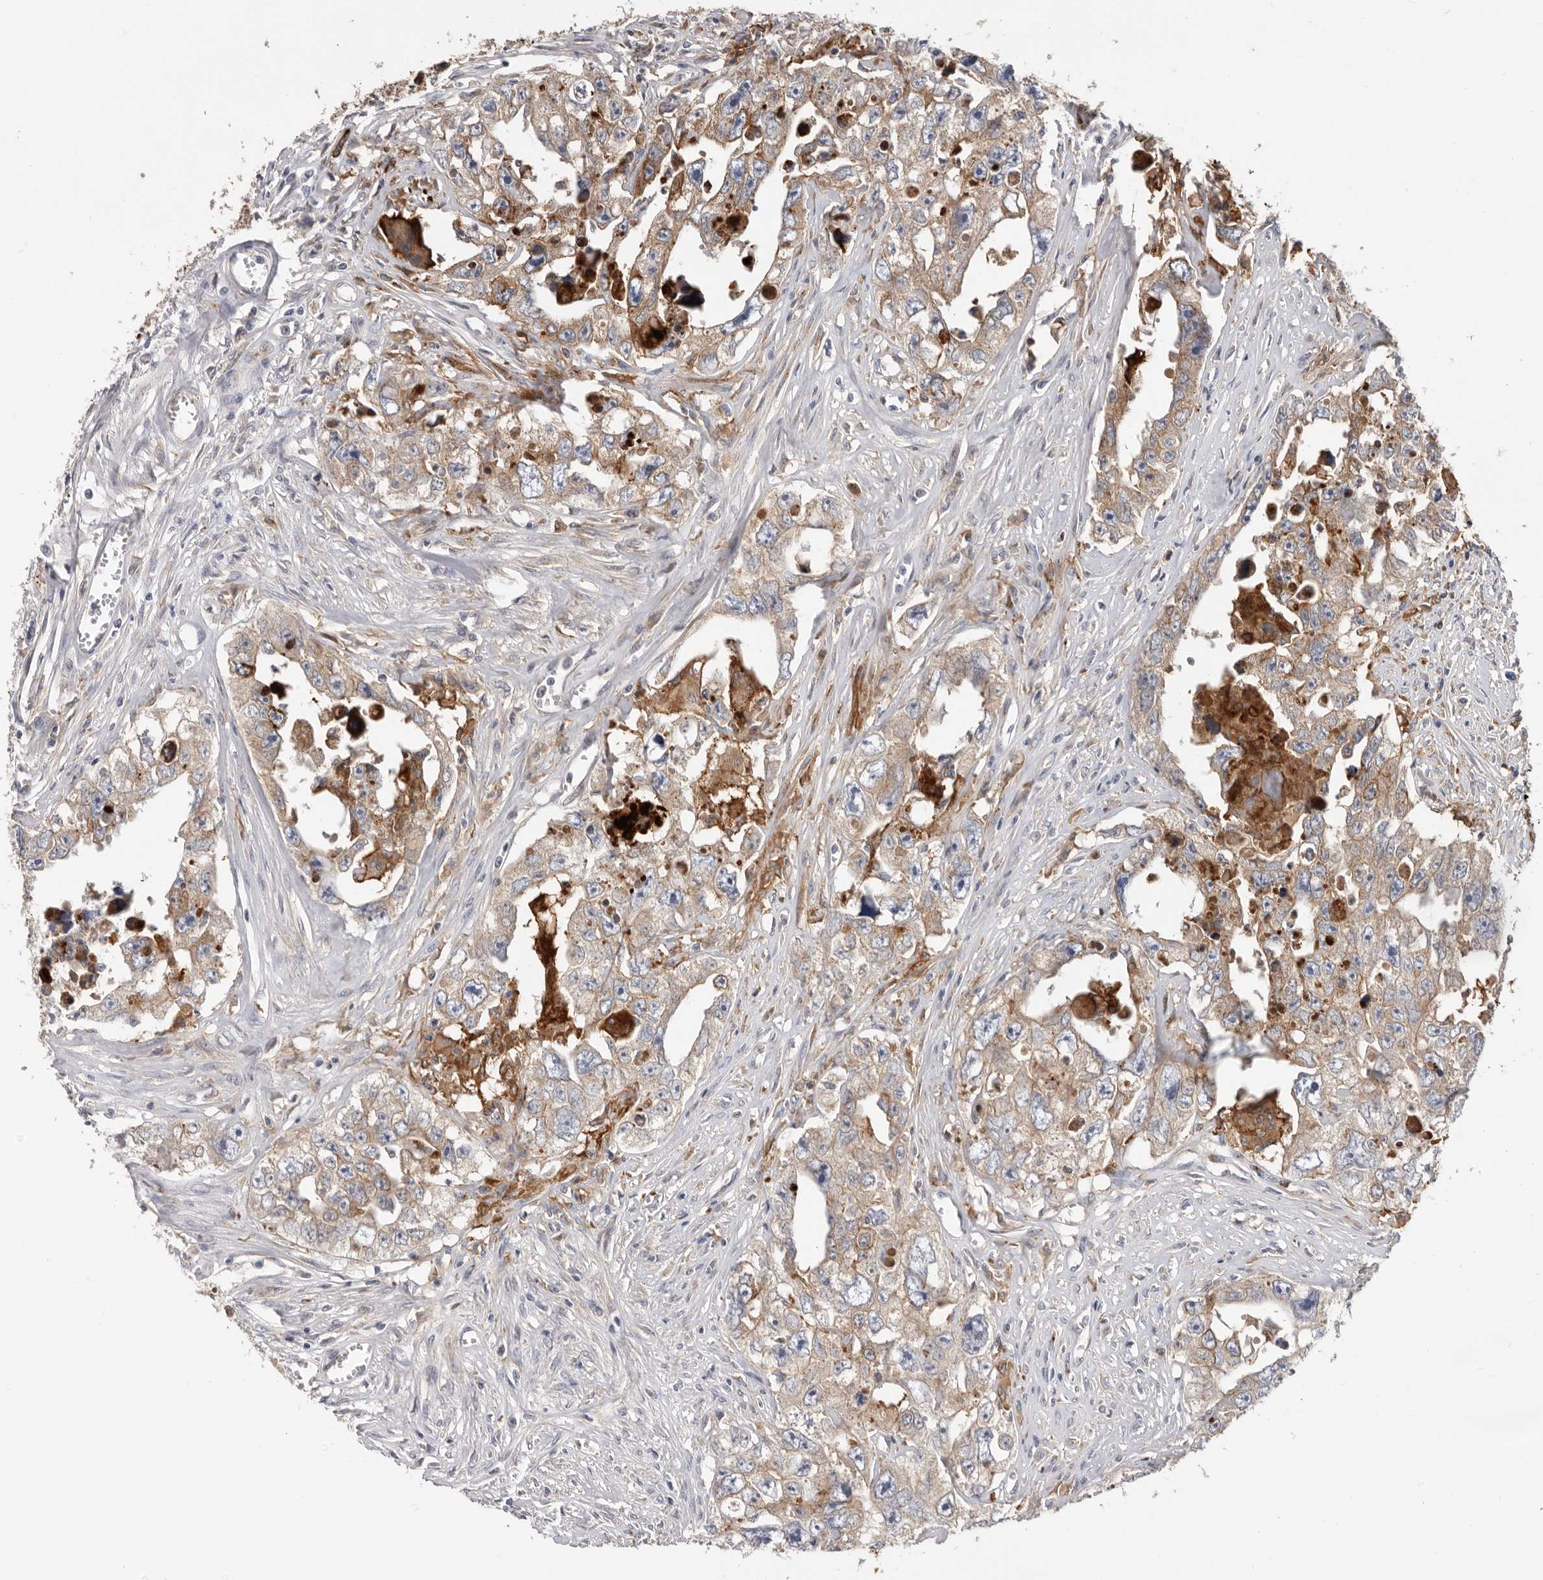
{"staining": {"intensity": "weak", "quantity": ">75%", "location": "cytoplasmic/membranous"}, "tissue": "testis cancer", "cell_type": "Tumor cells", "image_type": "cancer", "snomed": [{"axis": "morphology", "description": "Seminoma, NOS"}, {"axis": "morphology", "description": "Carcinoma, Embryonal, NOS"}, {"axis": "topography", "description": "Testis"}], "caption": "Protein analysis of seminoma (testis) tissue demonstrates weak cytoplasmic/membranous expression in about >75% of tumor cells.", "gene": "TFRC", "patient": {"sex": "male", "age": 43}}